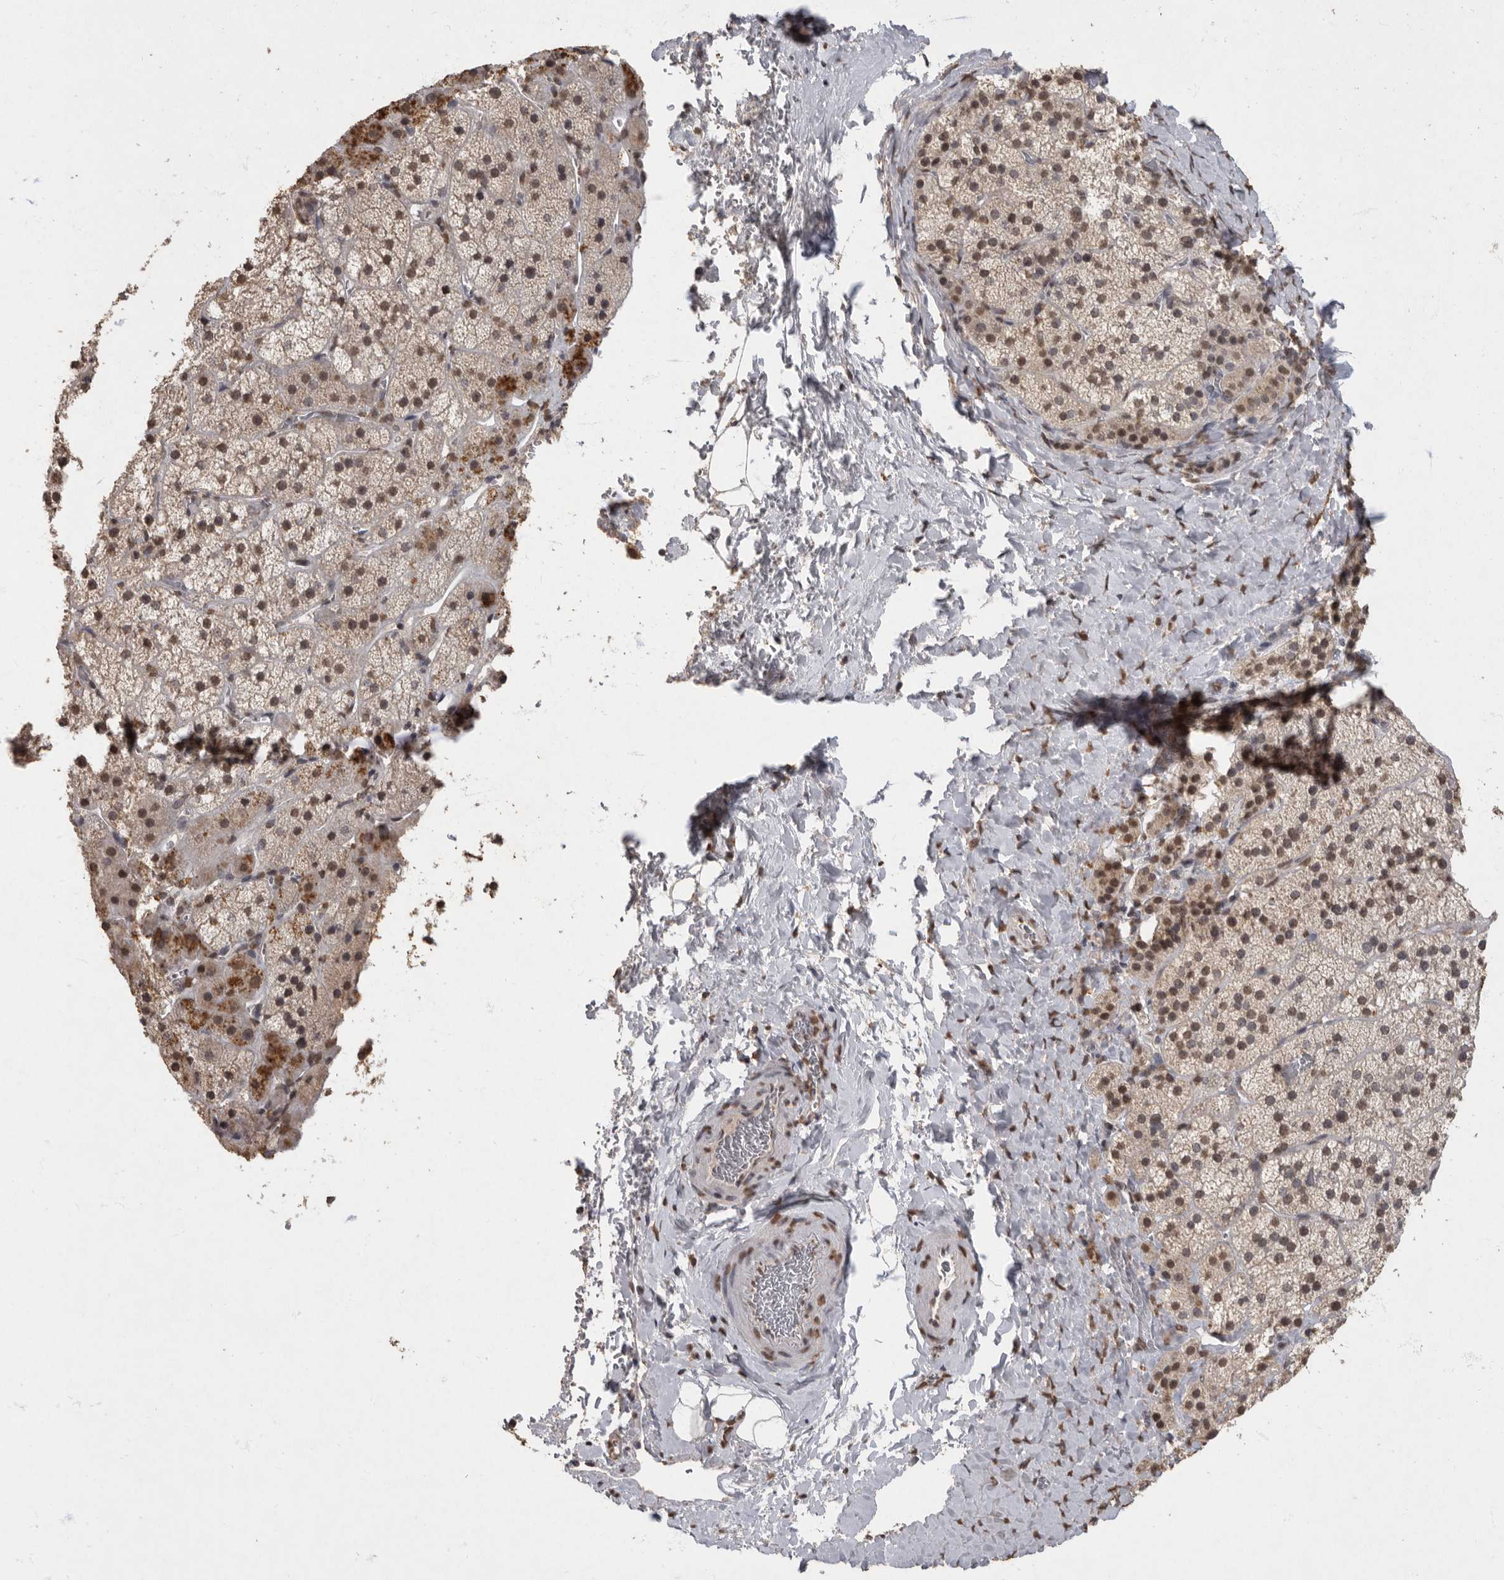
{"staining": {"intensity": "moderate", "quantity": ">75%", "location": "cytoplasmic/membranous,nuclear"}, "tissue": "adrenal gland", "cell_type": "Glandular cells", "image_type": "normal", "snomed": [{"axis": "morphology", "description": "Normal tissue, NOS"}, {"axis": "topography", "description": "Adrenal gland"}], "caption": "DAB immunohistochemical staining of benign adrenal gland reveals moderate cytoplasmic/membranous,nuclear protein staining in about >75% of glandular cells.", "gene": "NBL1", "patient": {"sex": "female", "age": 44}}